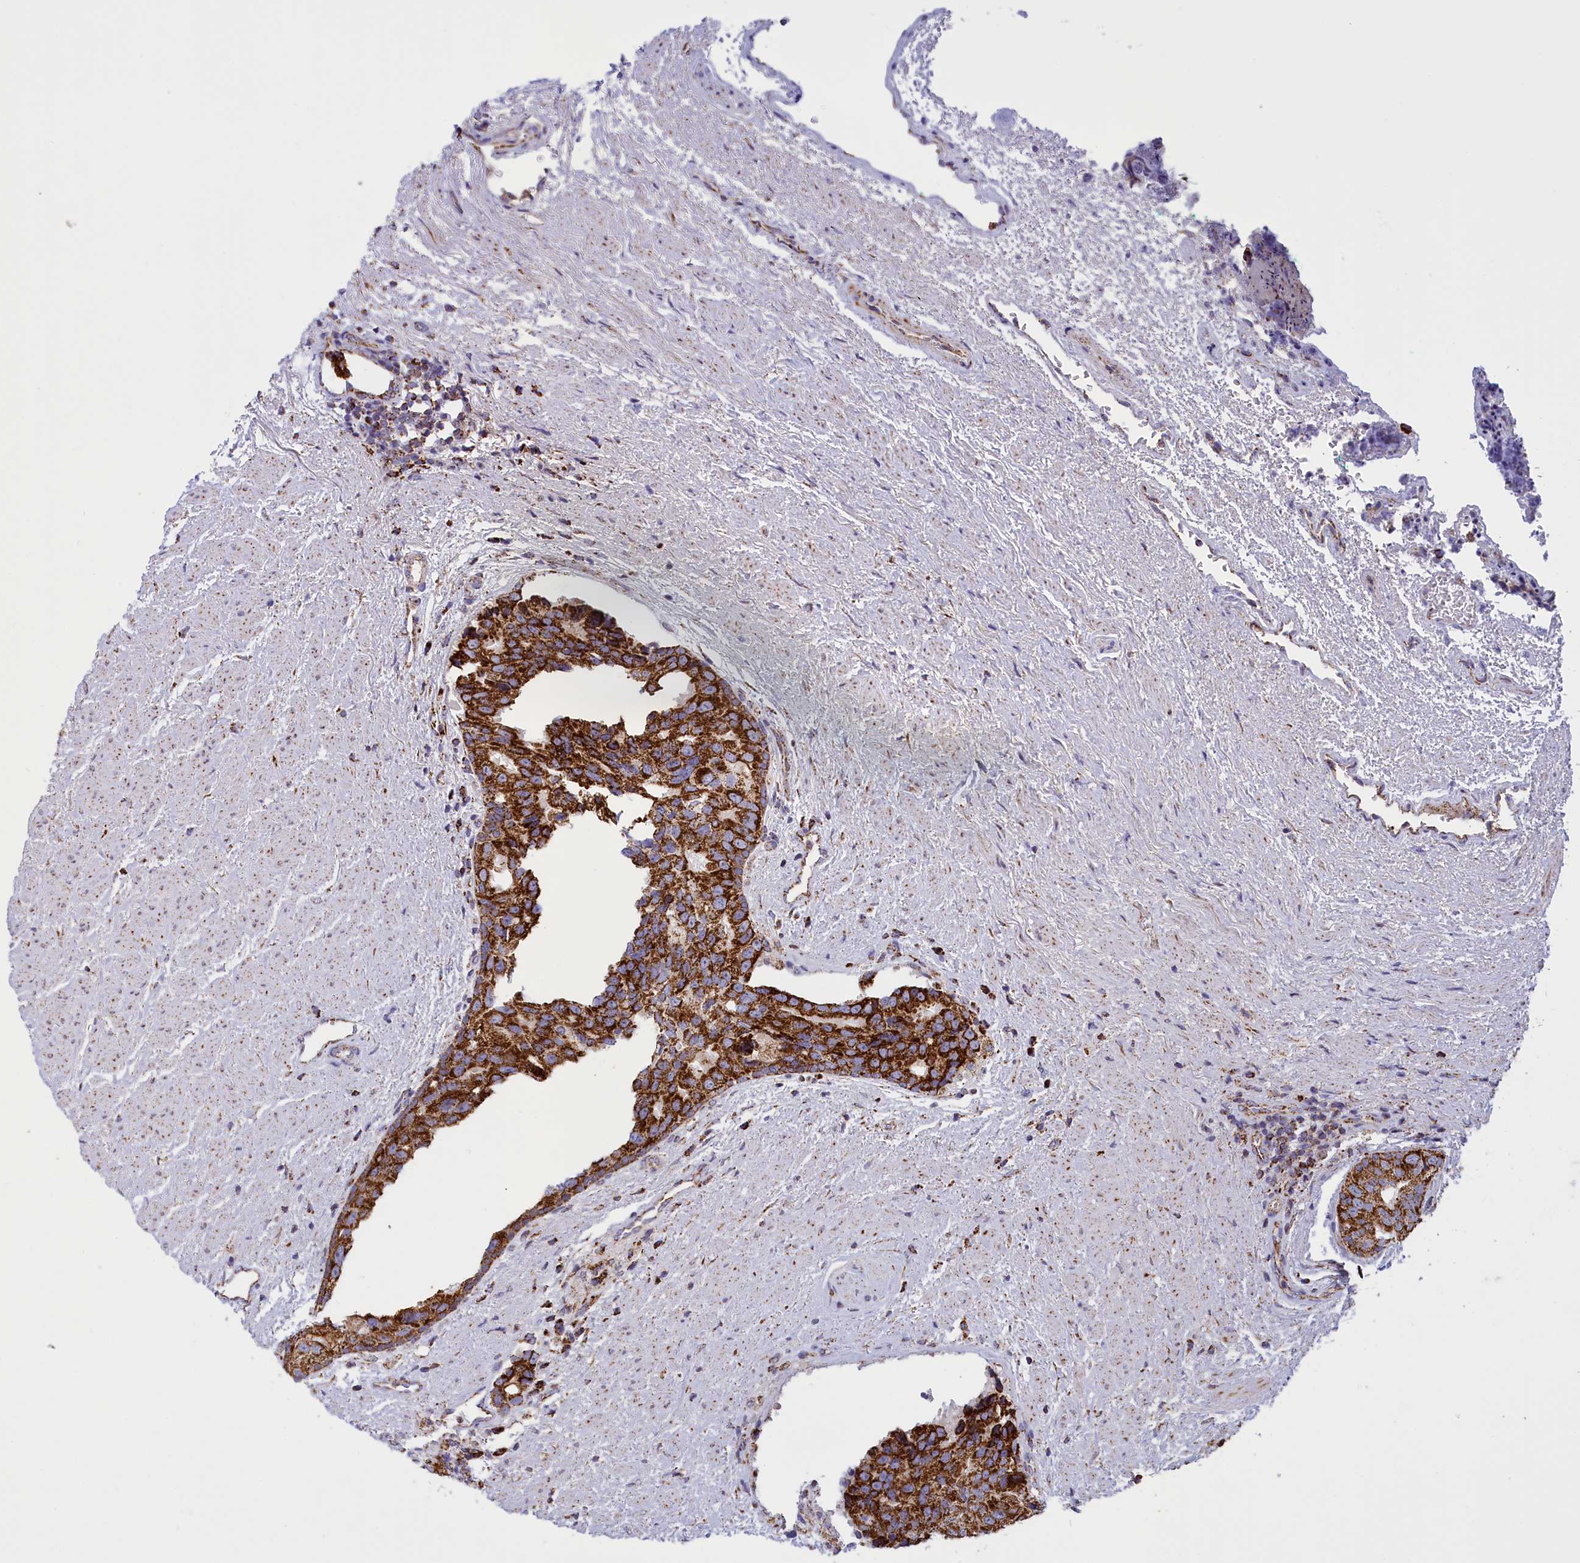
{"staining": {"intensity": "strong", "quantity": ">75%", "location": "cytoplasmic/membranous"}, "tissue": "prostate cancer", "cell_type": "Tumor cells", "image_type": "cancer", "snomed": [{"axis": "morphology", "description": "Adenocarcinoma, High grade"}, {"axis": "topography", "description": "Prostate"}], "caption": "Immunohistochemistry (IHC) staining of high-grade adenocarcinoma (prostate), which displays high levels of strong cytoplasmic/membranous staining in approximately >75% of tumor cells indicating strong cytoplasmic/membranous protein positivity. The staining was performed using DAB (3,3'-diaminobenzidine) (brown) for protein detection and nuclei were counterstained in hematoxylin (blue).", "gene": "ISOC2", "patient": {"sex": "male", "age": 70}}